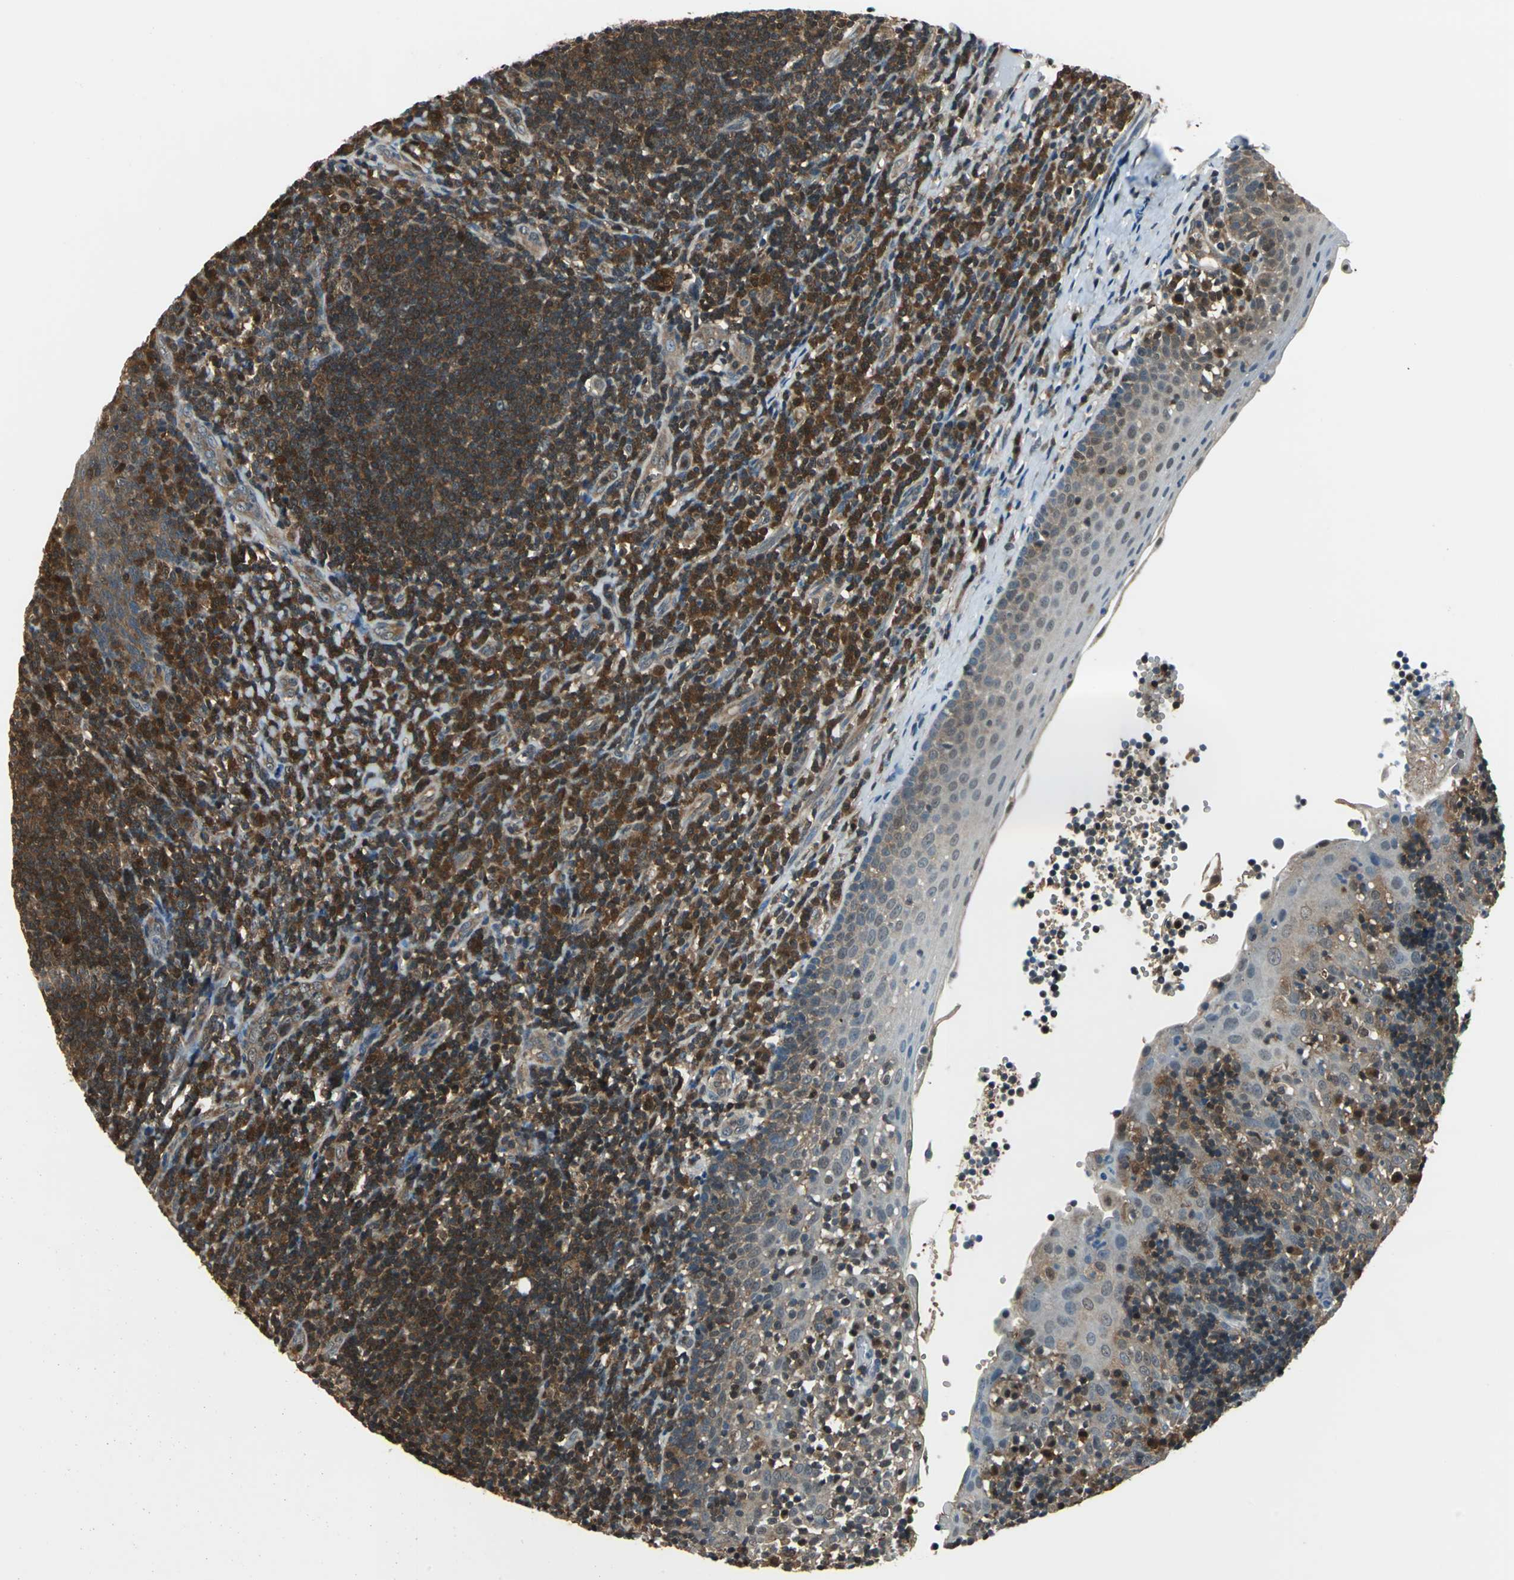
{"staining": {"intensity": "moderate", "quantity": ">75%", "location": "cytoplasmic/membranous,nuclear"}, "tissue": "tonsil", "cell_type": "Germinal center cells", "image_type": "normal", "snomed": [{"axis": "morphology", "description": "Normal tissue, NOS"}, {"axis": "topography", "description": "Tonsil"}], "caption": "Immunohistochemistry histopathology image of unremarkable tonsil: tonsil stained using immunohistochemistry shows medium levels of moderate protein expression localized specifically in the cytoplasmic/membranous,nuclear of germinal center cells, appearing as a cytoplasmic/membranous,nuclear brown color.", "gene": "PSME1", "patient": {"sex": "female", "age": 40}}